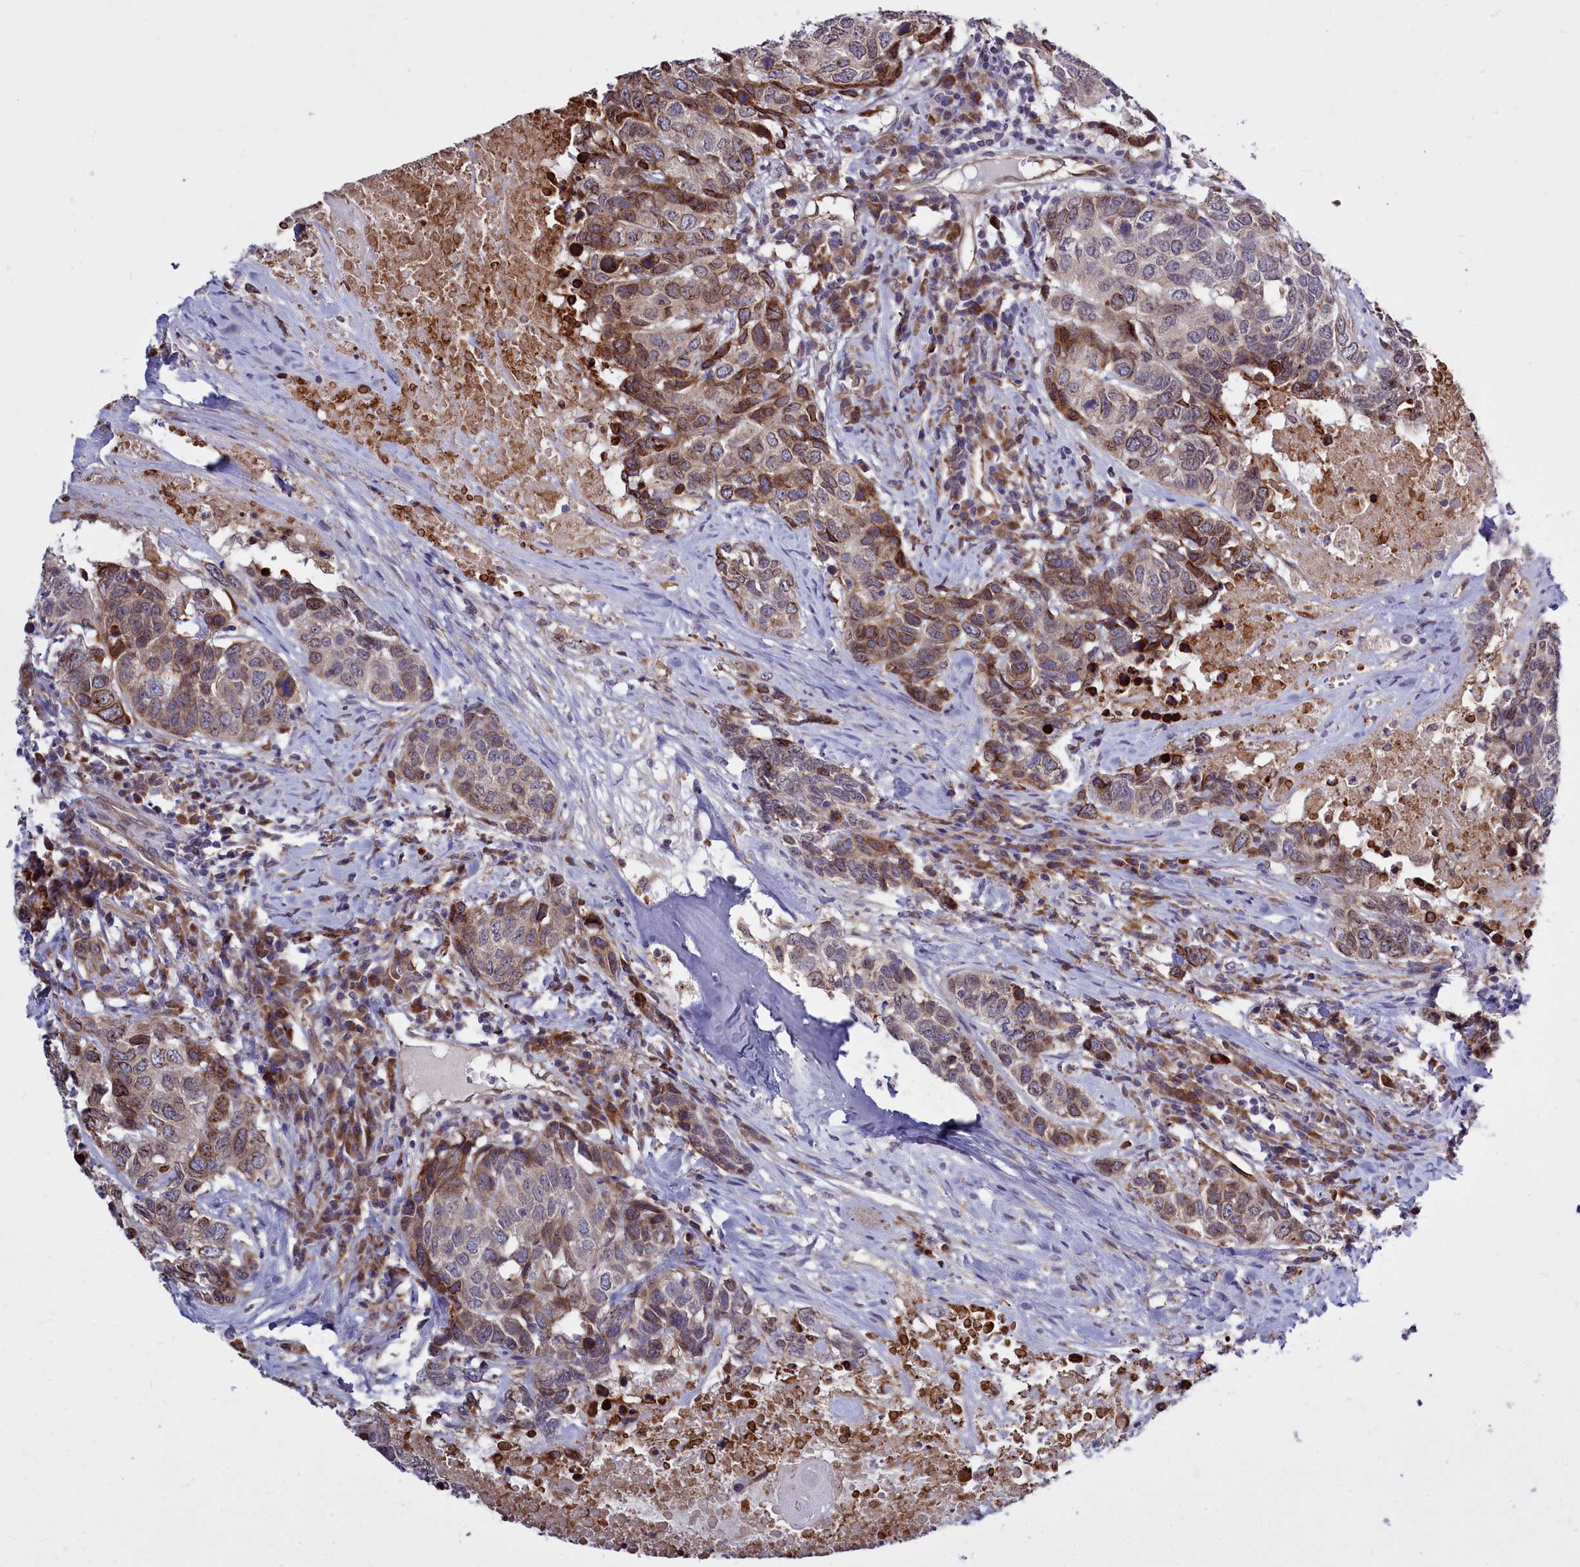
{"staining": {"intensity": "moderate", "quantity": "25%-75%", "location": "cytoplasmic/membranous"}, "tissue": "head and neck cancer", "cell_type": "Tumor cells", "image_type": "cancer", "snomed": [{"axis": "morphology", "description": "Squamous cell carcinoma, NOS"}, {"axis": "topography", "description": "Head-Neck"}], "caption": "Immunohistochemical staining of head and neck squamous cell carcinoma shows moderate cytoplasmic/membranous protein staining in about 25%-75% of tumor cells. Using DAB (3,3'-diaminobenzidine) (brown) and hematoxylin (blue) stains, captured at high magnification using brightfield microscopy.", "gene": "RAPGEF4", "patient": {"sex": "male", "age": 66}}